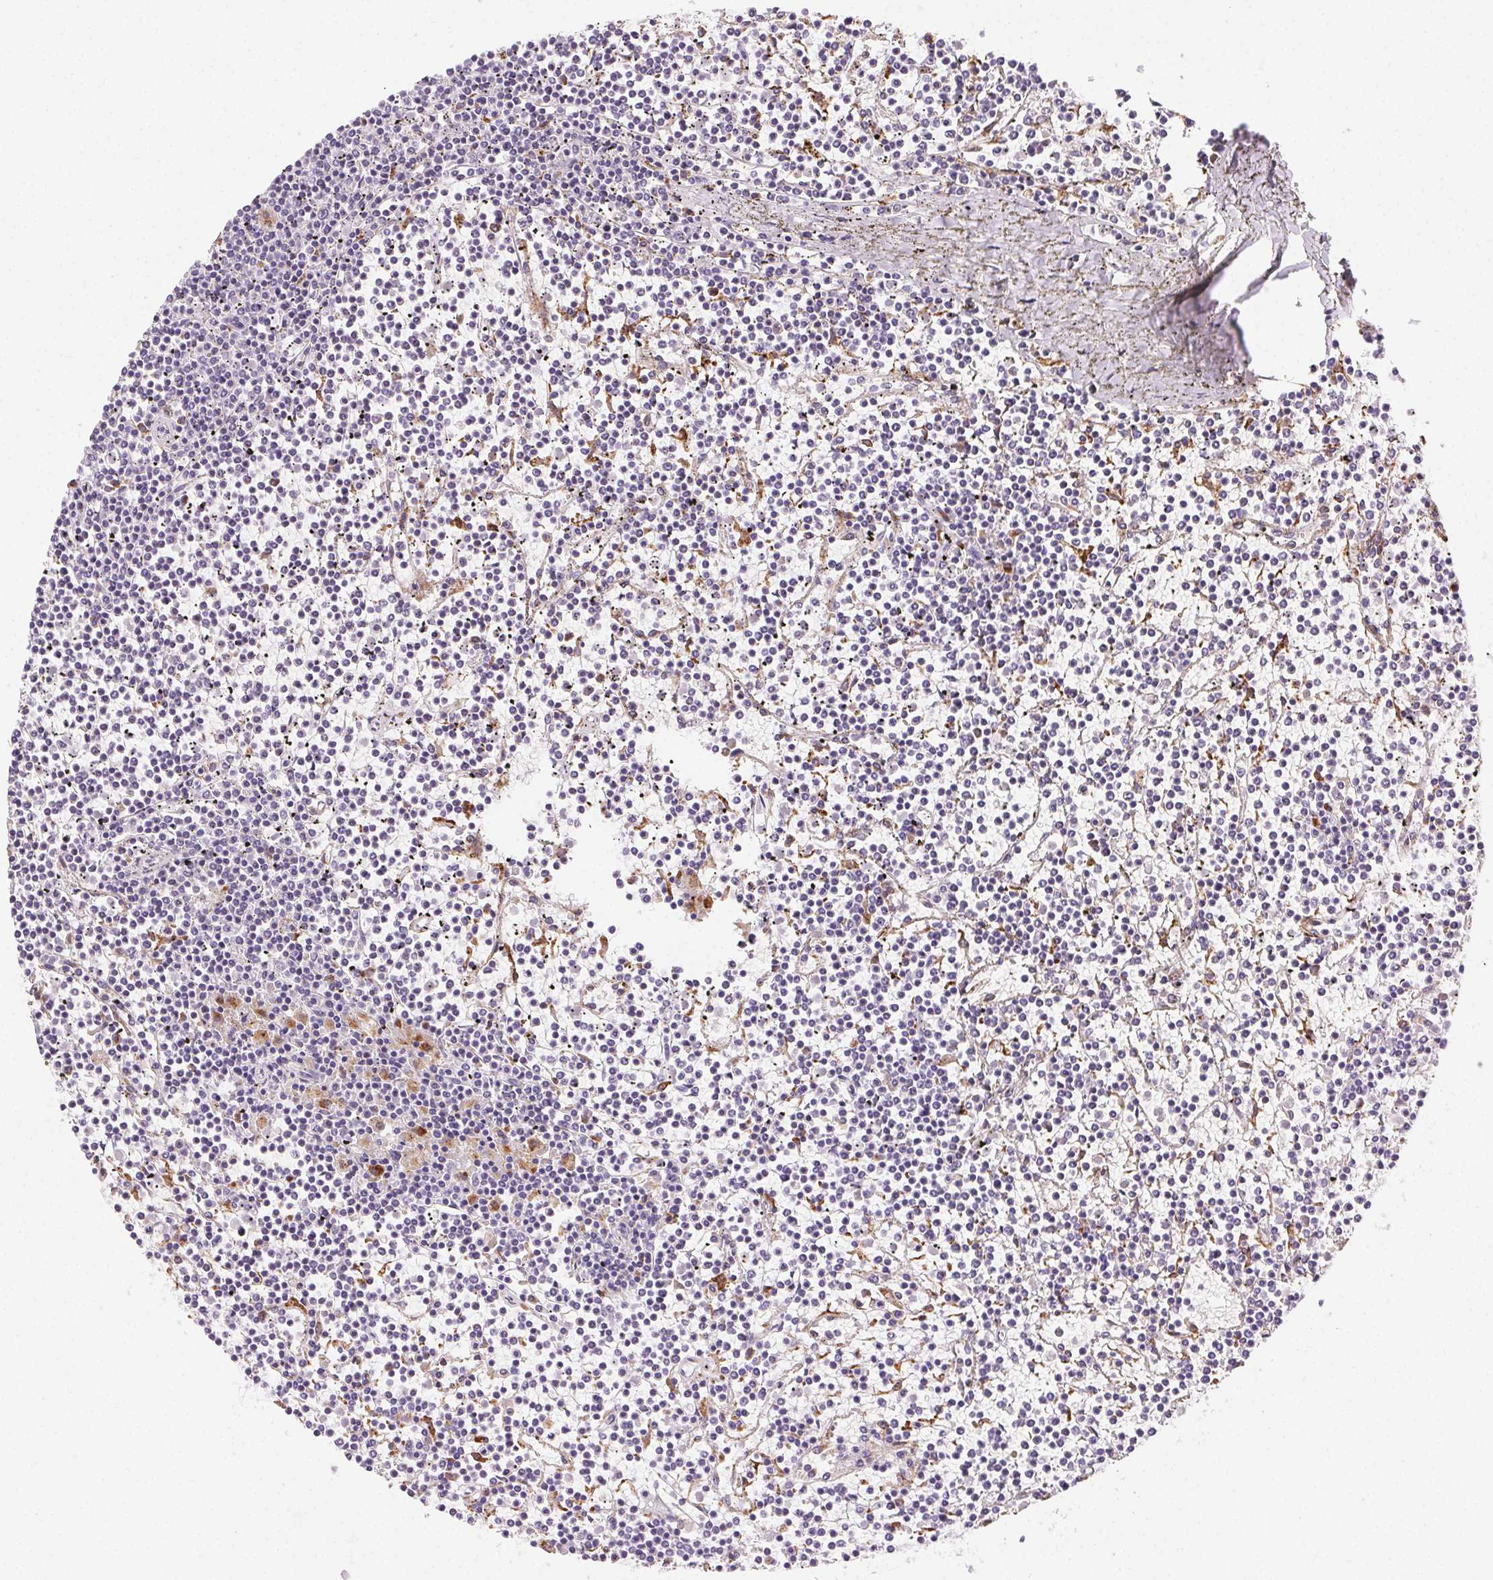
{"staining": {"intensity": "negative", "quantity": "none", "location": "none"}, "tissue": "lymphoma", "cell_type": "Tumor cells", "image_type": "cancer", "snomed": [{"axis": "morphology", "description": "Malignant lymphoma, non-Hodgkin's type, Low grade"}, {"axis": "topography", "description": "Spleen"}], "caption": "Immunohistochemistry (IHC) of malignant lymphoma, non-Hodgkin's type (low-grade) displays no staining in tumor cells. (Immunohistochemistry, brightfield microscopy, high magnification).", "gene": "SCPEP1", "patient": {"sex": "female", "age": 19}}